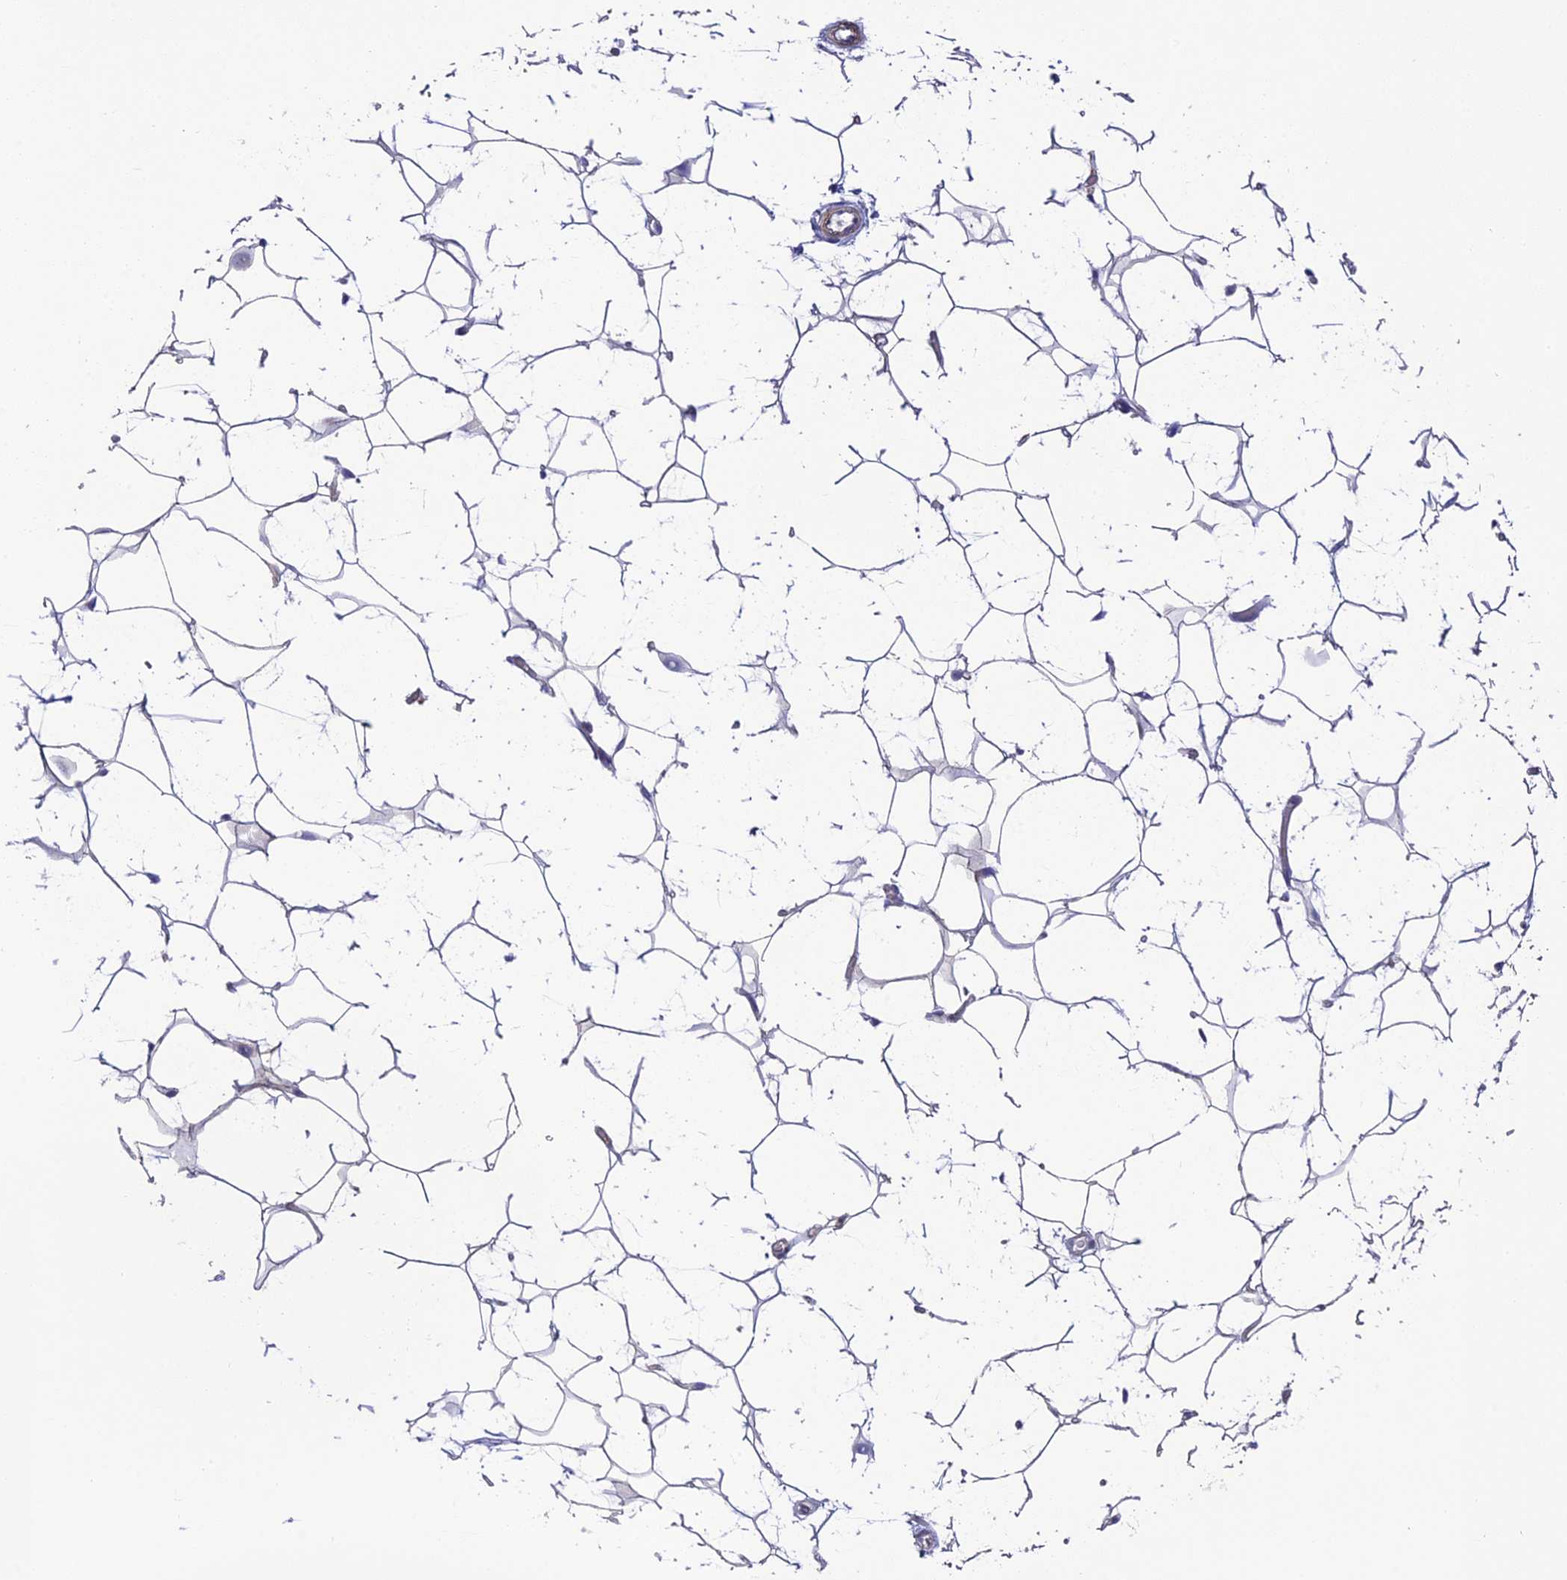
{"staining": {"intensity": "negative", "quantity": "none", "location": "none"}, "tissue": "adipose tissue", "cell_type": "Adipocytes", "image_type": "normal", "snomed": [{"axis": "morphology", "description": "Normal tissue, NOS"}, {"axis": "topography", "description": "Breast"}], "caption": "A high-resolution photomicrograph shows immunohistochemistry staining of unremarkable adipose tissue, which exhibits no significant staining in adipocytes.", "gene": "TNS1", "patient": {"sex": "female", "age": 26}}